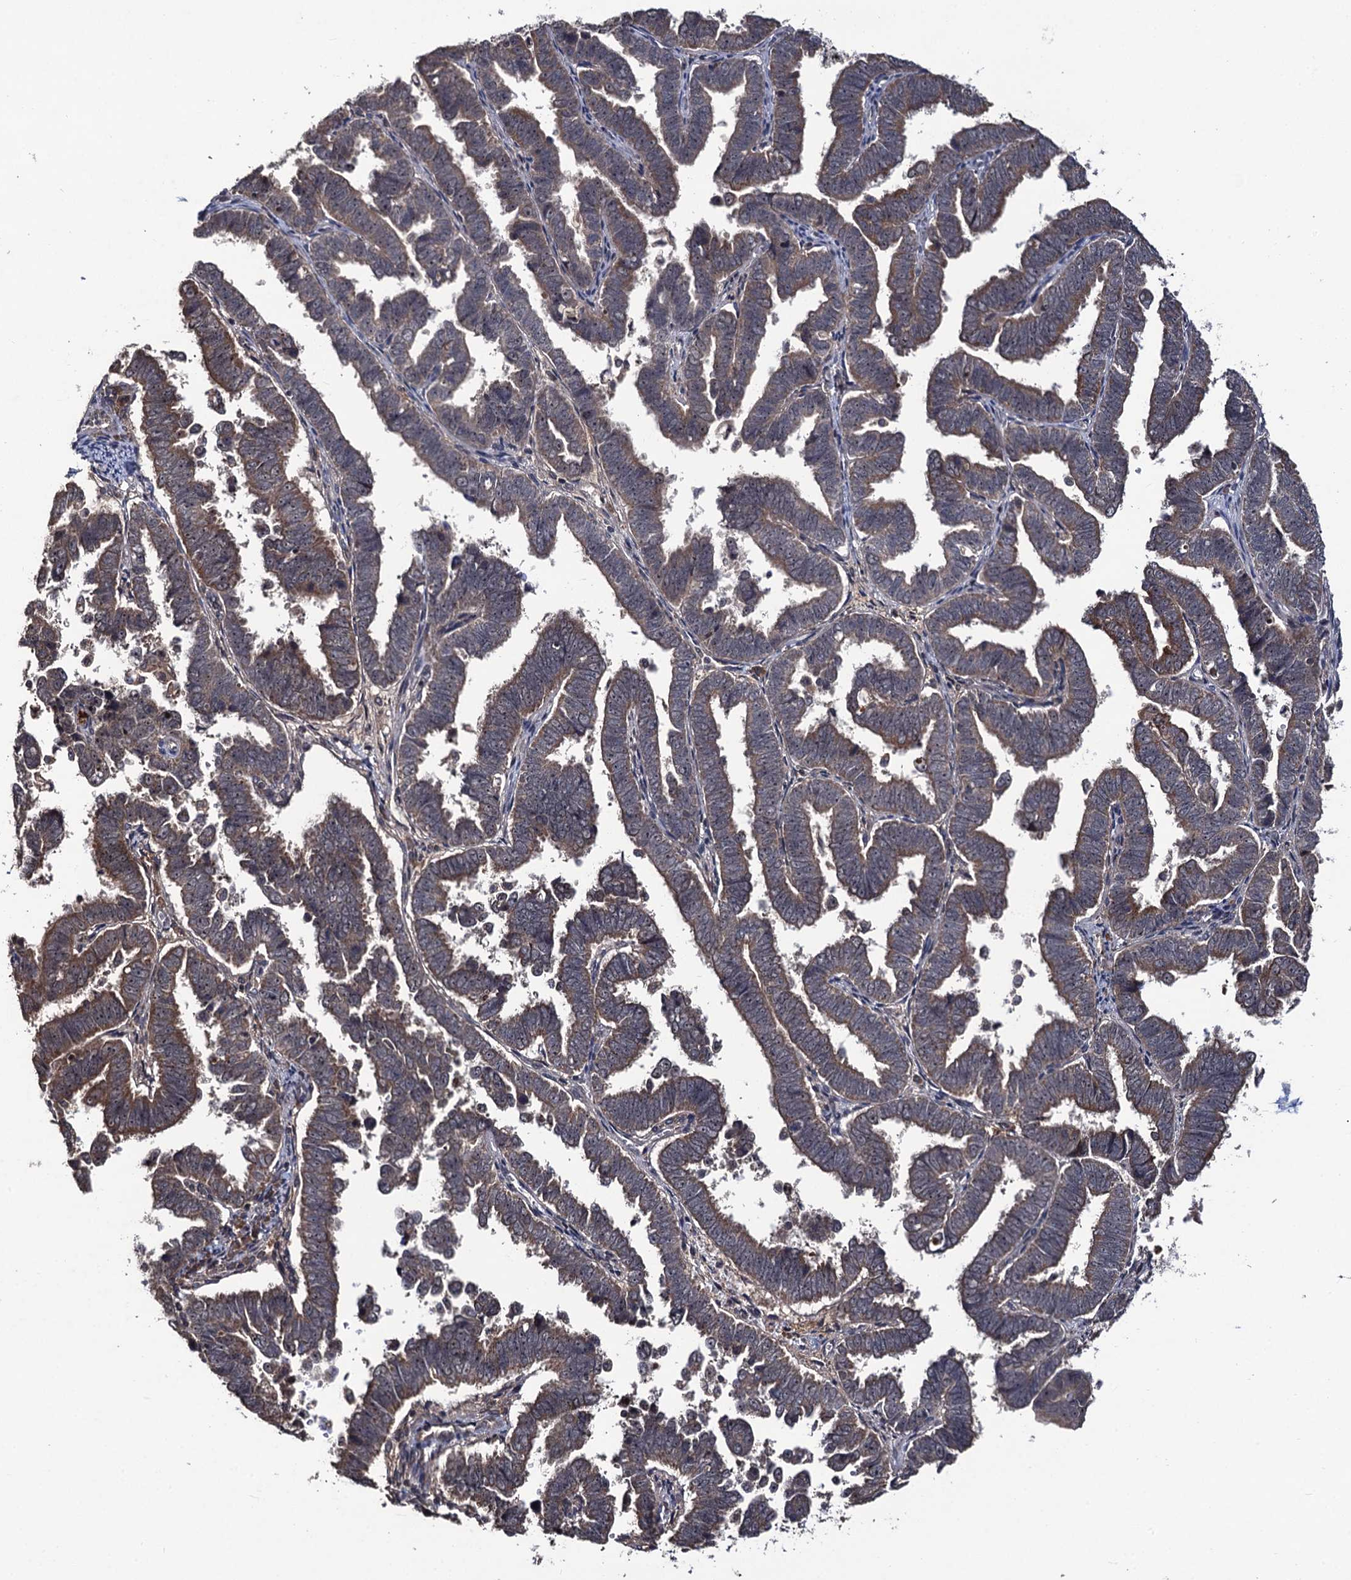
{"staining": {"intensity": "weak", "quantity": ">75%", "location": "cytoplasmic/membranous"}, "tissue": "endometrial cancer", "cell_type": "Tumor cells", "image_type": "cancer", "snomed": [{"axis": "morphology", "description": "Adenocarcinoma, NOS"}, {"axis": "topography", "description": "Endometrium"}], "caption": "Tumor cells exhibit low levels of weak cytoplasmic/membranous positivity in approximately >75% of cells in adenocarcinoma (endometrial).", "gene": "LRRC63", "patient": {"sex": "female", "age": 75}}